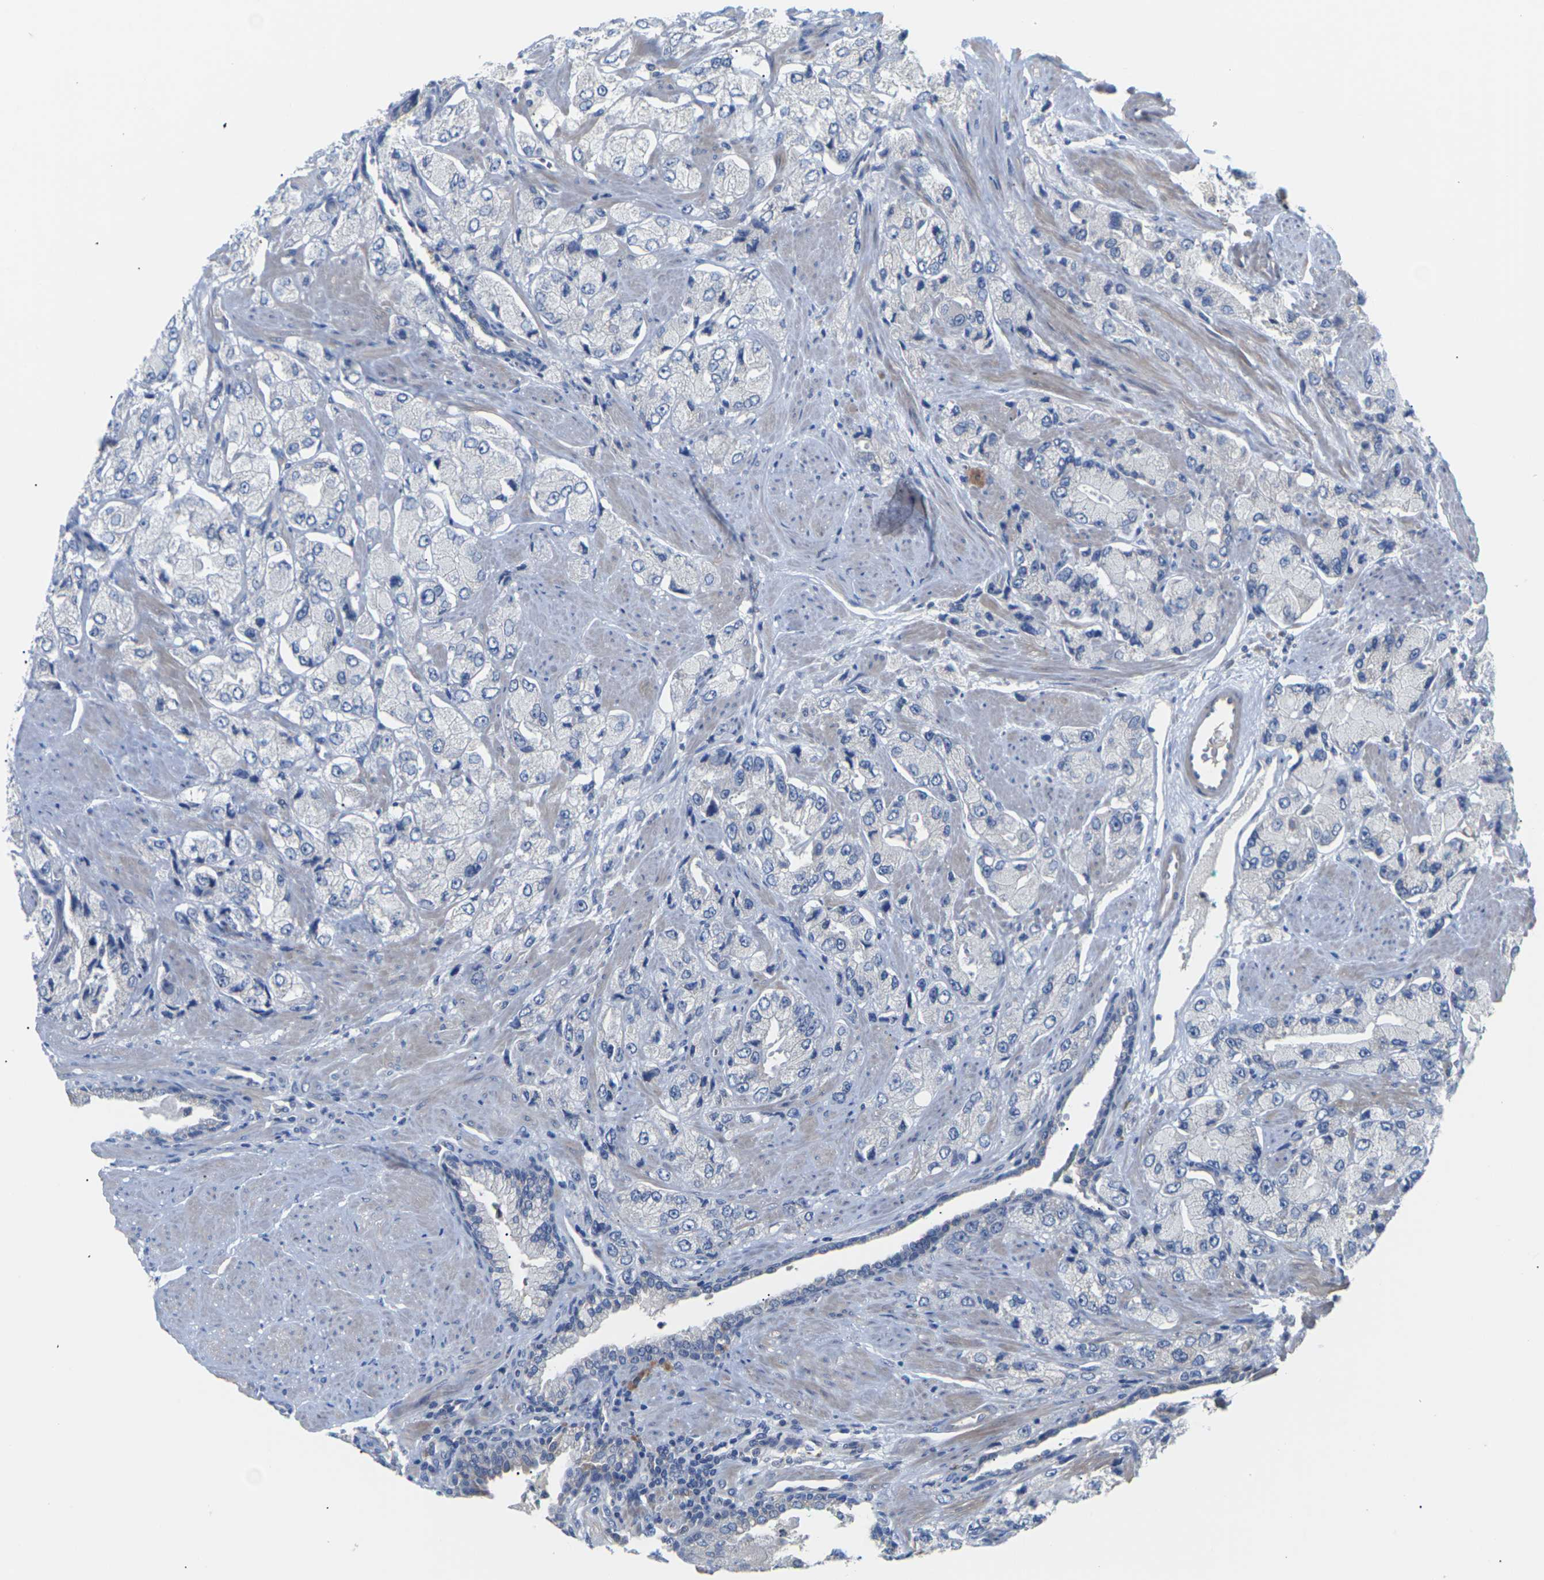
{"staining": {"intensity": "negative", "quantity": "none", "location": "none"}, "tissue": "prostate cancer", "cell_type": "Tumor cells", "image_type": "cancer", "snomed": [{"axis": "morphology", "description": "Adenocarcinoma, High grade"}, {"axis": "topography", "description": "Prostate"}], "caption": "Immunohistochemistry histopathology image of neoplastic tissue: prostate high-grade adenocarcinoma stained with DAB (3,3'-diaminobenzidine) displays no significant protein staining in tumor cells.", "gene": "TMCO4", "patient": {"sex": "male", "age": 58}}